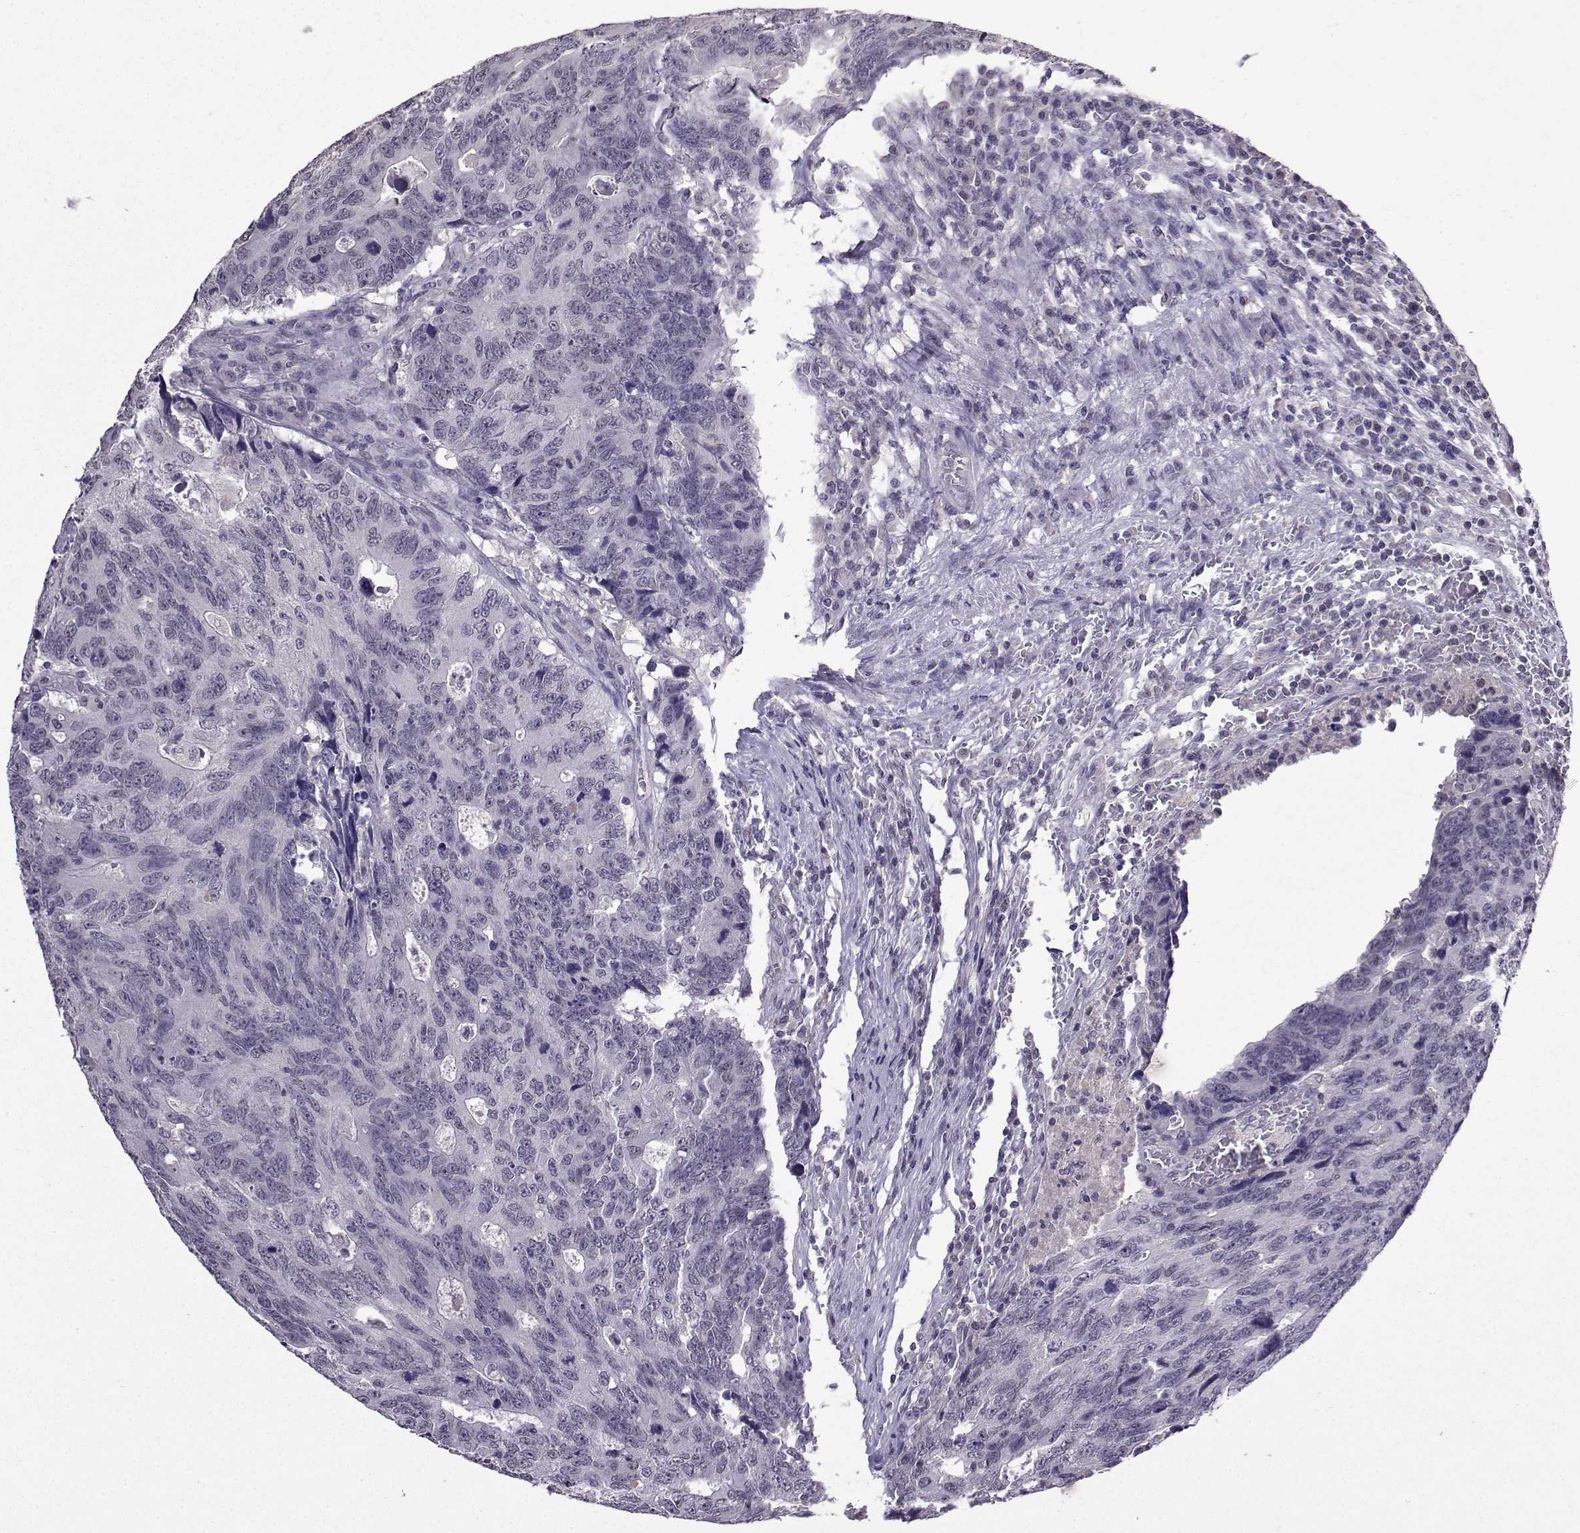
{"staining": {"intensity": "negative", "quantity": "none", "location": "none"}, "tissue": "colorectal cancer", "cell_type": "Tumor cells", "image_type": "cancer", "snomed": [{"axis": "morphology", "description": "Adenocarcinoma, NOS"}, {"axis": "topography", "description": "Colon"}], "caption": "This is an immunohistochemistry (IHC) micrograph of human colorectal cancer (adenocarcinoma). There is no positivity in tumor cells.", "gene": "CCL28", "patient": {"sex": "female", "age": 77}}